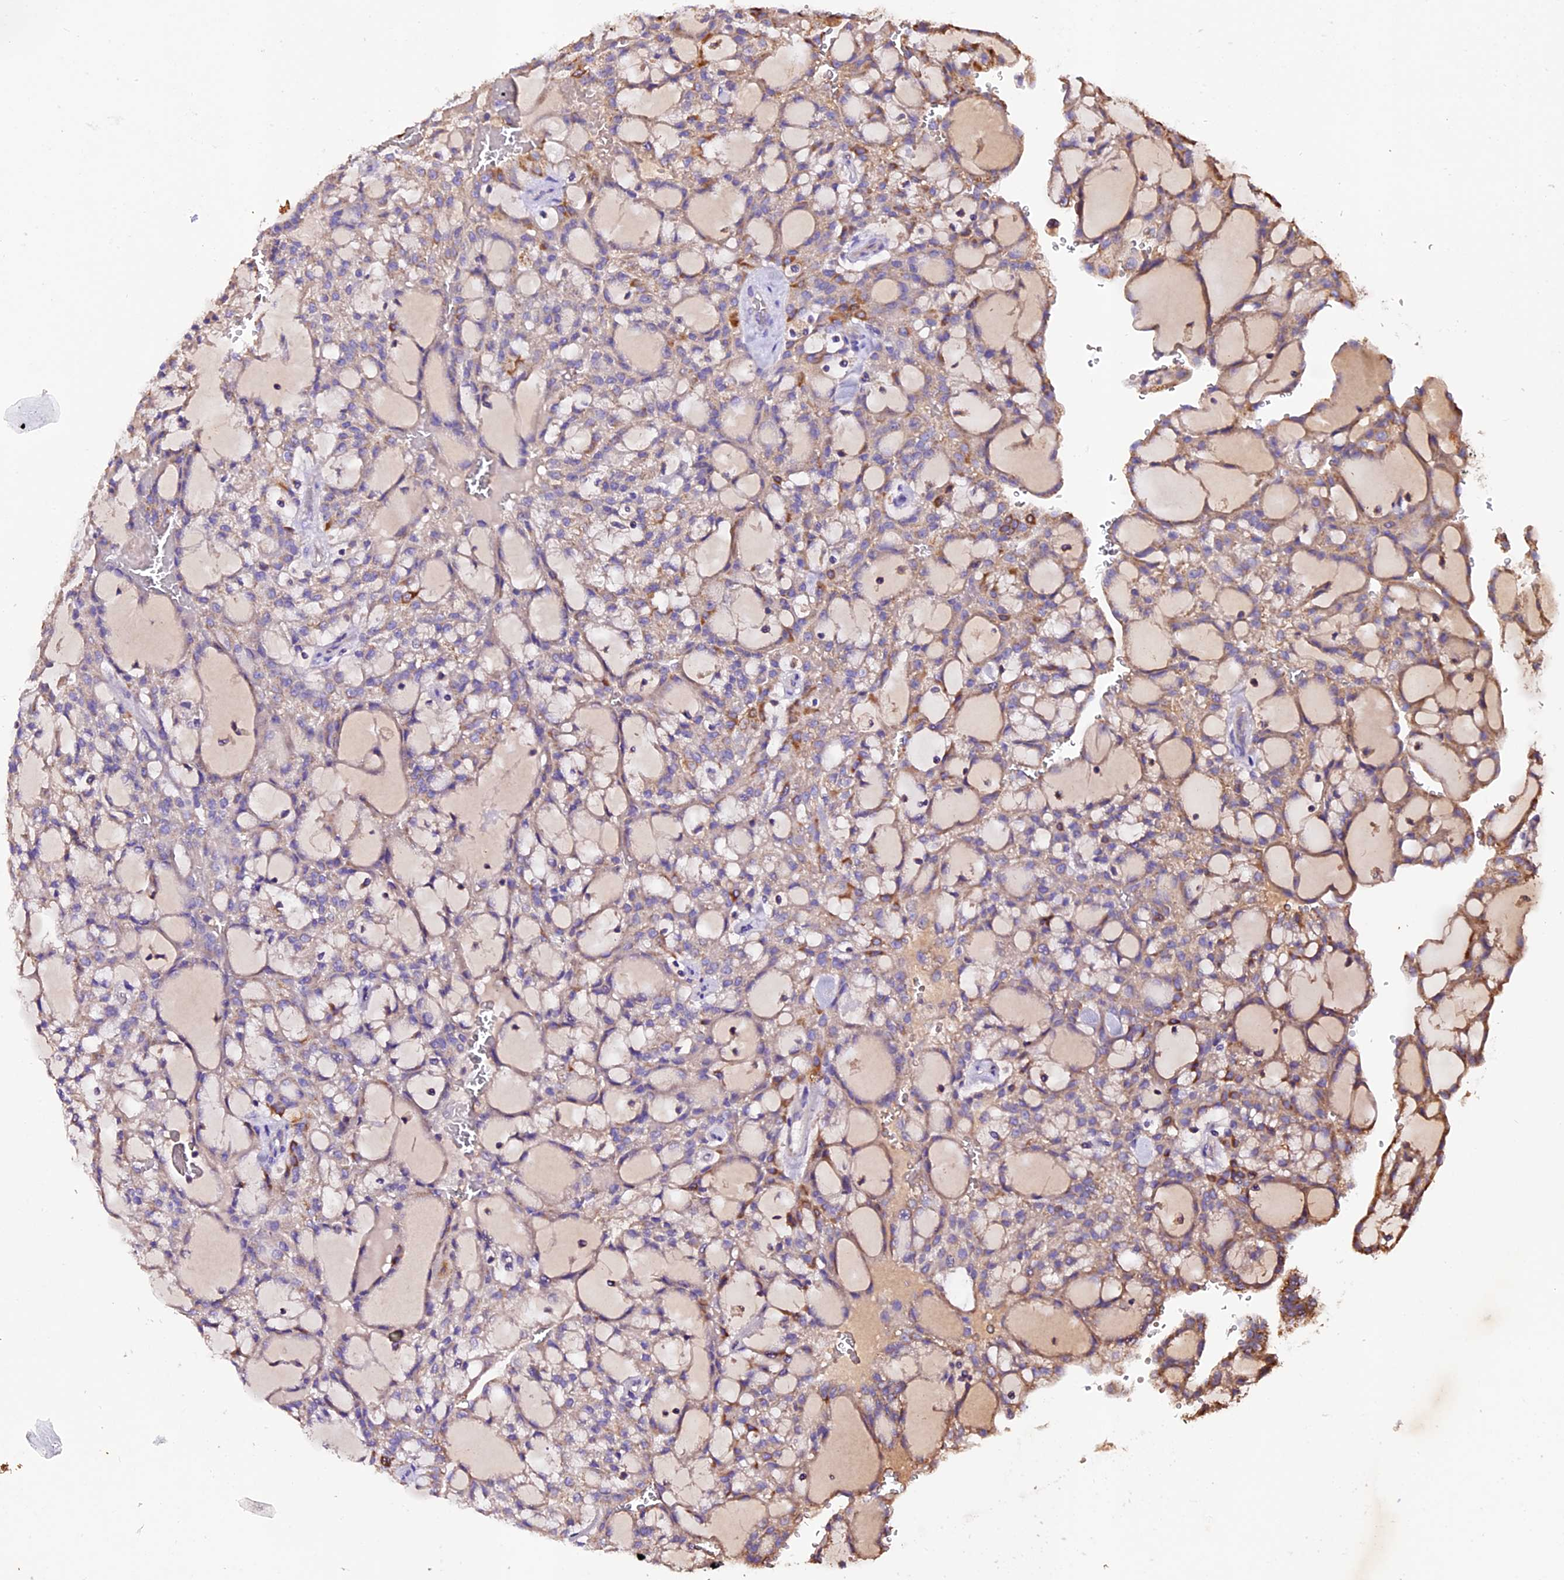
{"staining": {"intensity": "moderate", "quantity": ">75%", "location": "cytoplasmic/membranous"}, "tissue": "renal cancer", "cell_type": "Tumor cells", "image_type": "cancer", "snomed": [{"axis": "morphology", "description": "Adenocarcinoma, NOS"}, {"axis": "topography", "description": "Kidney"}], "caption": "Human renal cancer (adenocarcinoma) stained with a protein marker exhibits moderate staining in tumor cells.", "gene": "SIX5", "patient": {"sex": "male", "age": 63}}